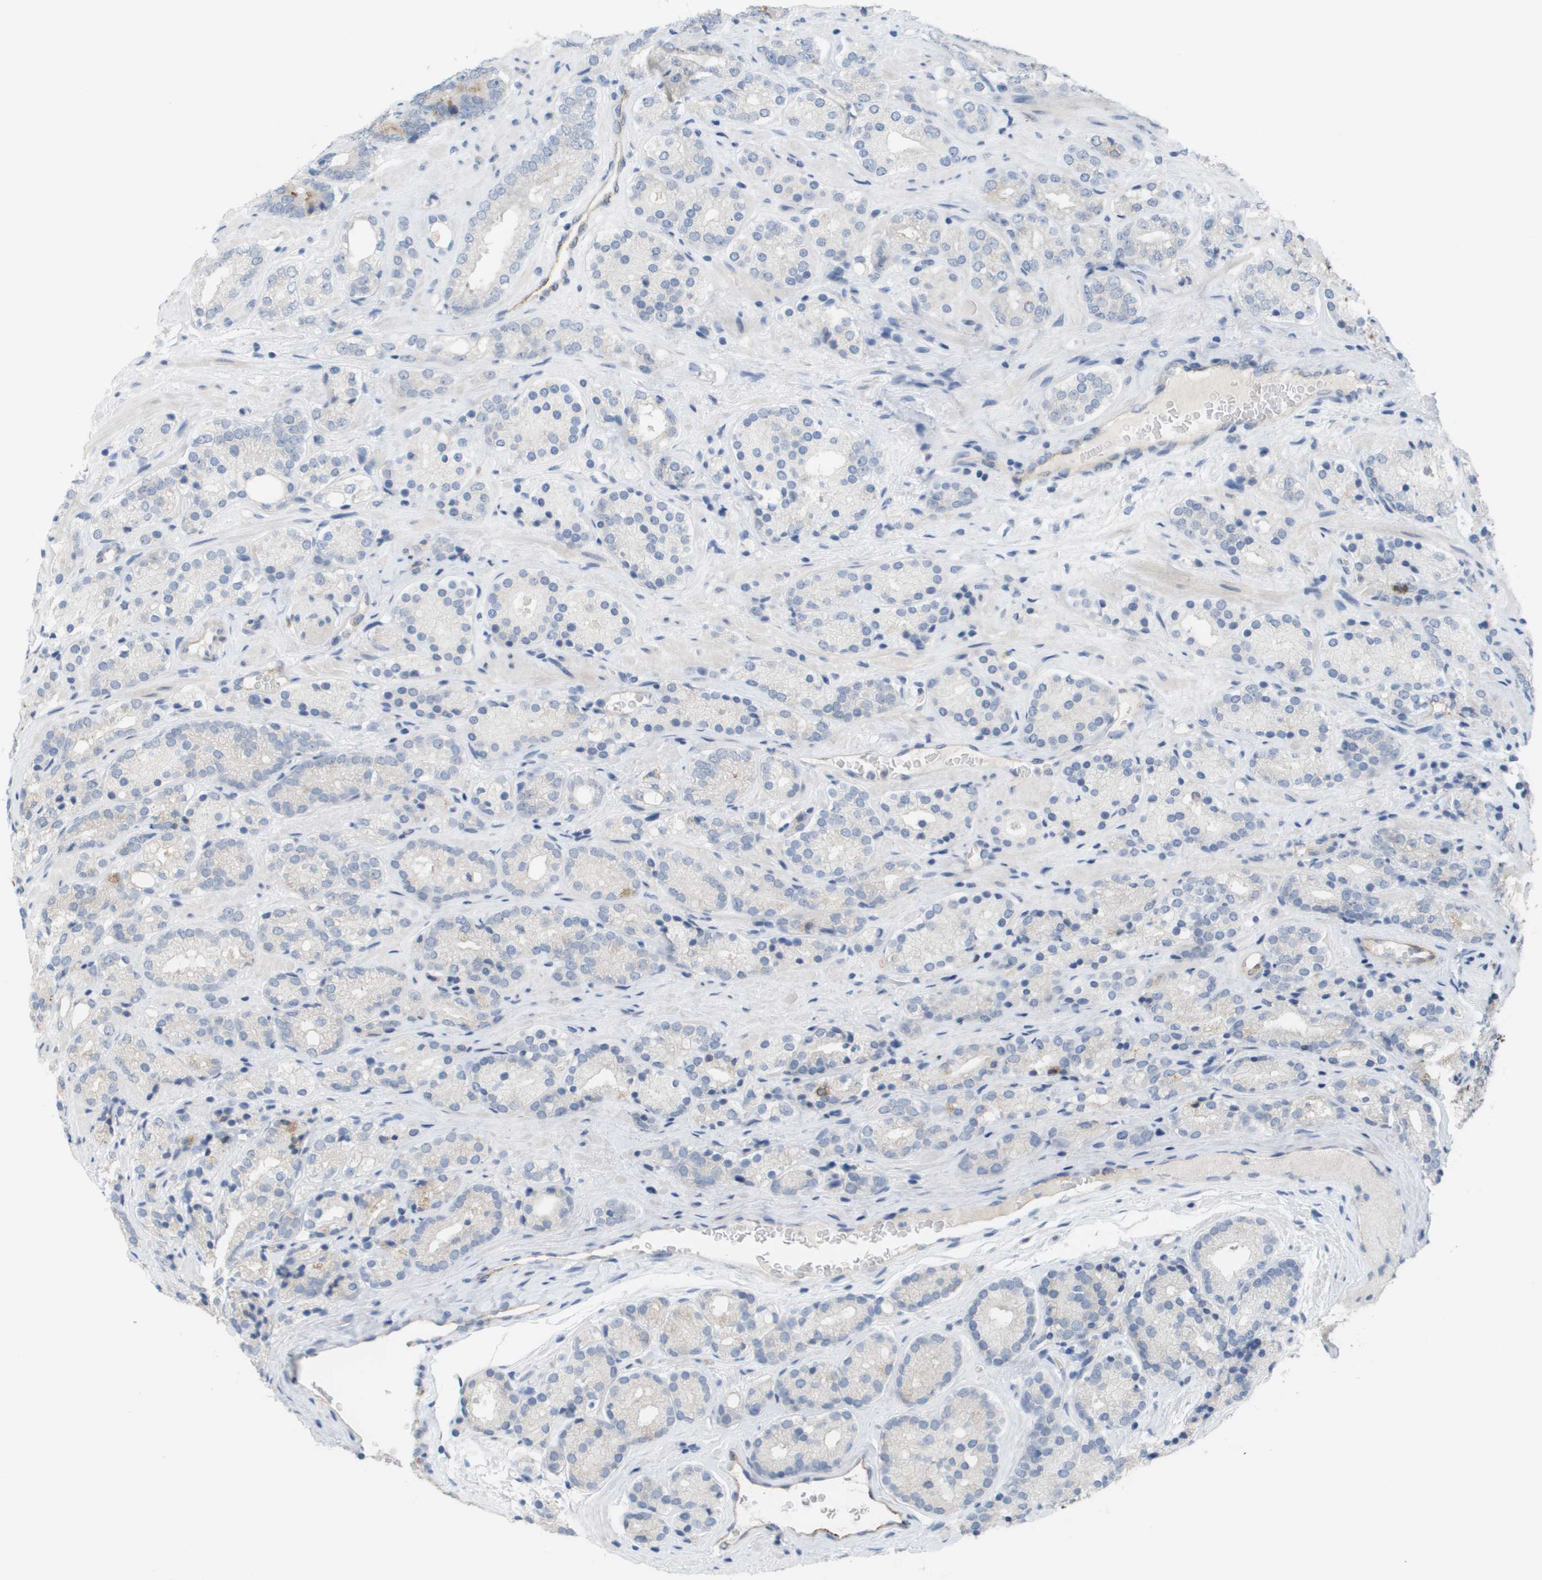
{"staining": {"intensity": "strong", "quantity": "<25%", "location": "cytoplasmic/membranous"}, "tissue": "prostate cancer", "cell_type": "Tumor cells", "image_type": "cancer", "snomed": [{"axis": "morphology", "description": "Adenocarcinoma, High grade"}, {"axis": "topography", "description": "Prostate"}], "caption": "Prostate cancer tissue reveals strong cytoplasmic/membranous expression in about <25% of tumor cells", "gene": "ANGPT2", "patient": {"sex": "male", "age": 71}}